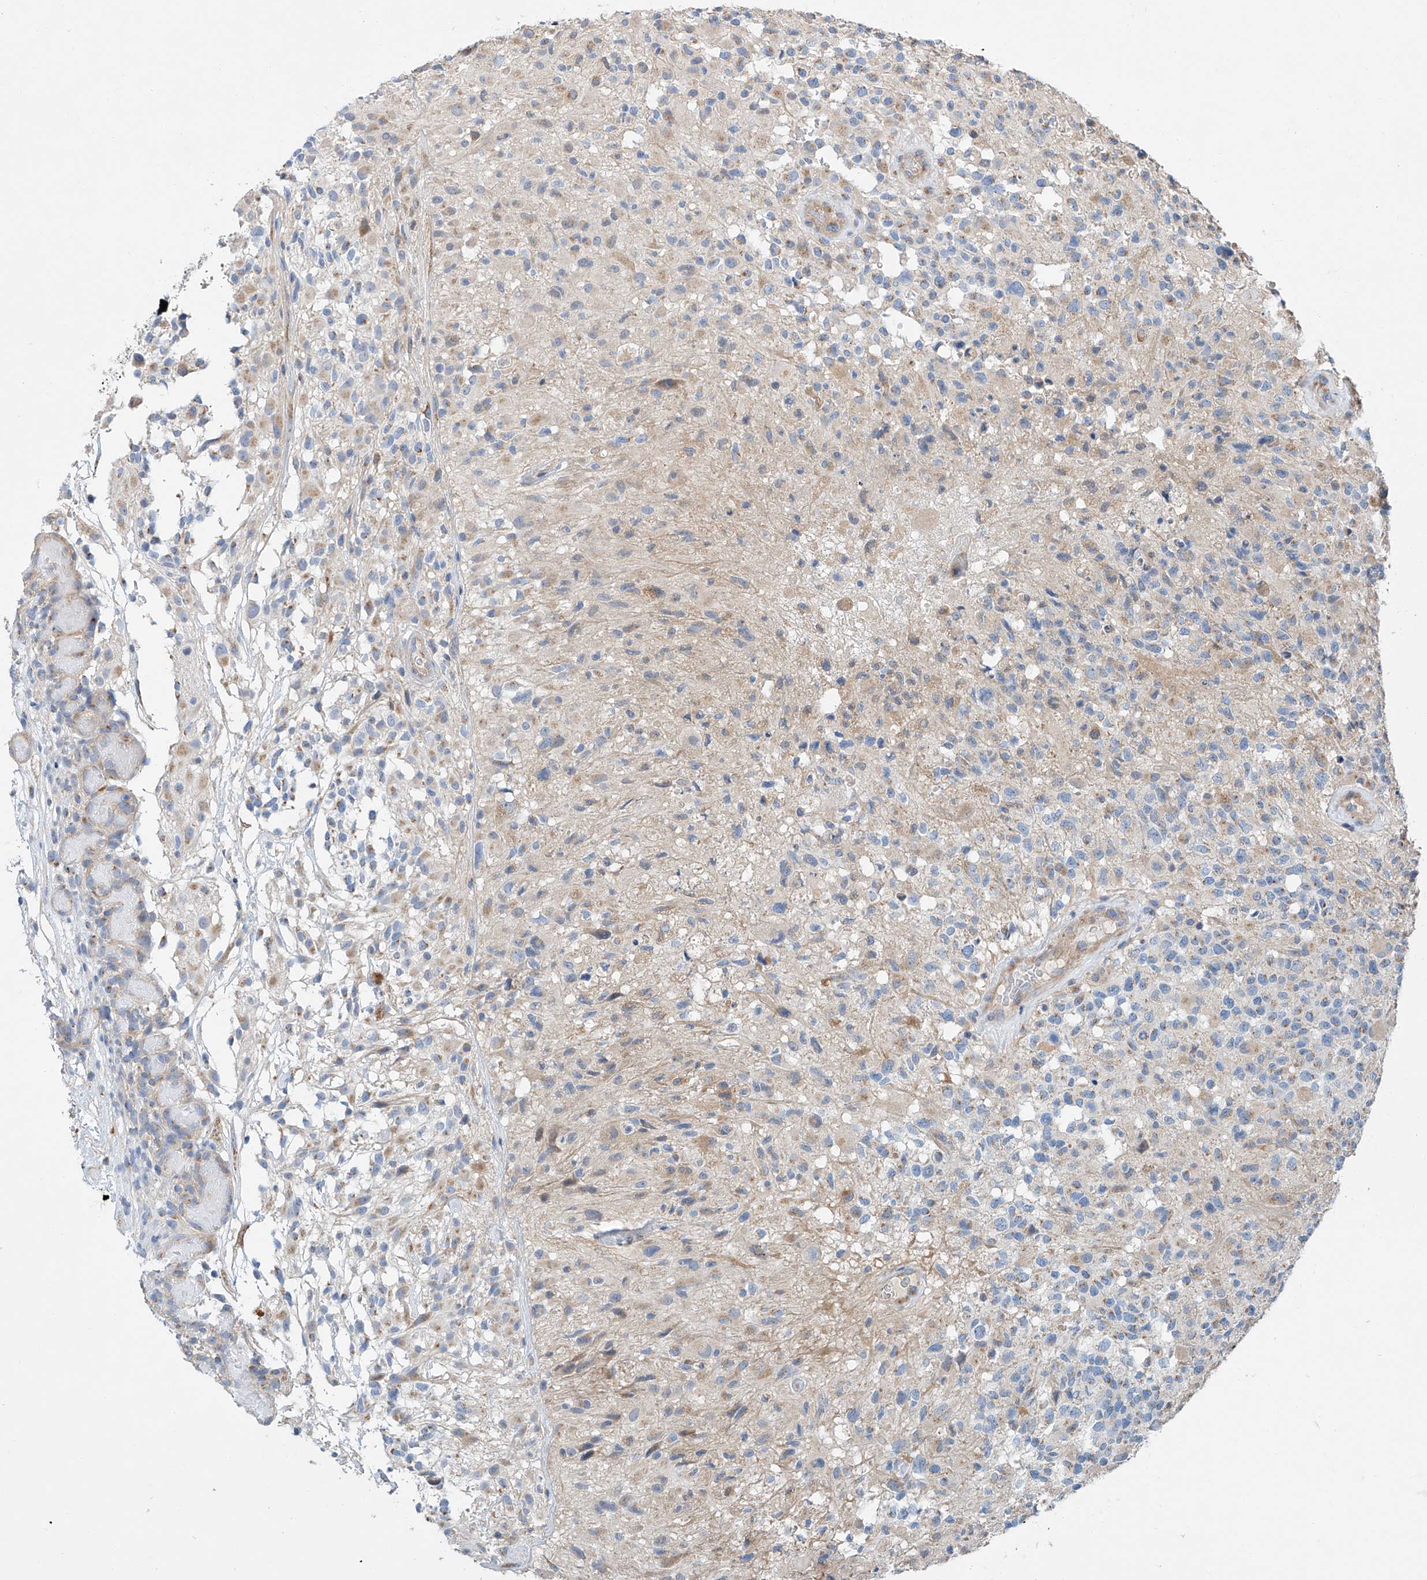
{"staining": {"intensity": "weak", "quantity": "<25%", "location": "cytoplasmic/membranous"}, "tissue": "glioma", "cell_type": "Tumor cells", "image_type": "cancer", "snomed": [{"axis": "morphology", "description": "Glioma, malignant, High grade"}, {"axis": "morphology", "description": "Glioblastoma, NOS"}, {"axis": "topography", "description": "Brain"}], "caption": "A high-resolution micrograph shows IHC staining of glioma, which reveals no significant expression in tumor cells.", "gene": "SLC22A7", "patient": {"sex": "male", "age": 60}}